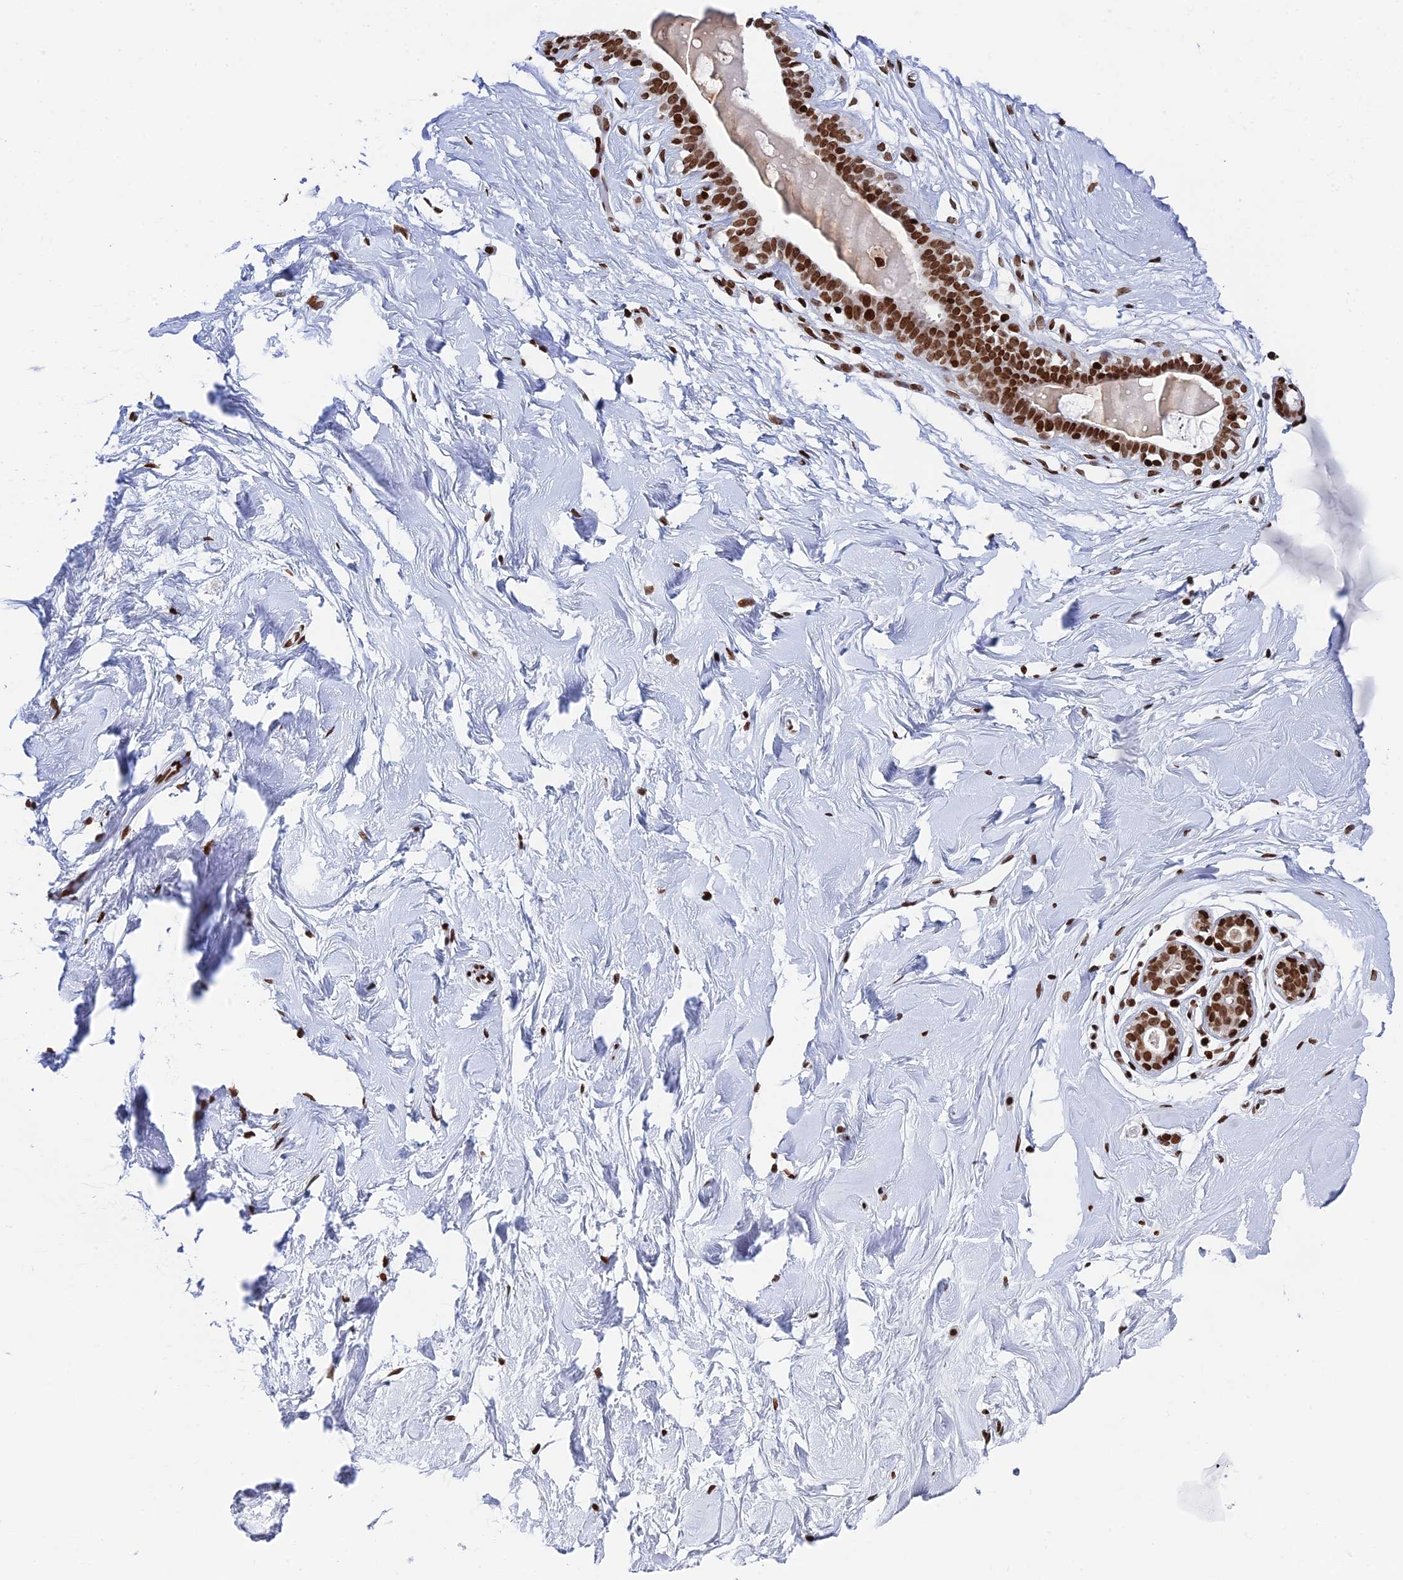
{"staining": {"intensity": "strong", "quantity": ">75%", "location": "nuclear"}, "tissue": "breast", "cell_type": "Adipocytes", "image_type": "normal", "snomed": [{"axis": "morphology", "description": "Normal tissue, NOS"}, {"axis": "morphology", "description": "Adenoma, NOS"}, {"axis": "topography", "description": "Breast"}], "caption": "Immunohistochemistry (IHC) staining of benign breast, which displays high levels of strong nuclear staining in approximately >75% of adipocytes indicating strong nuclear protein positivity. The staining was performed using DAB (brown) for protein detection and nuclei were counterstained in hematoxylin (blue).", "gene": "RPAP1", "patient": {"sex": "female", "age": 23}}